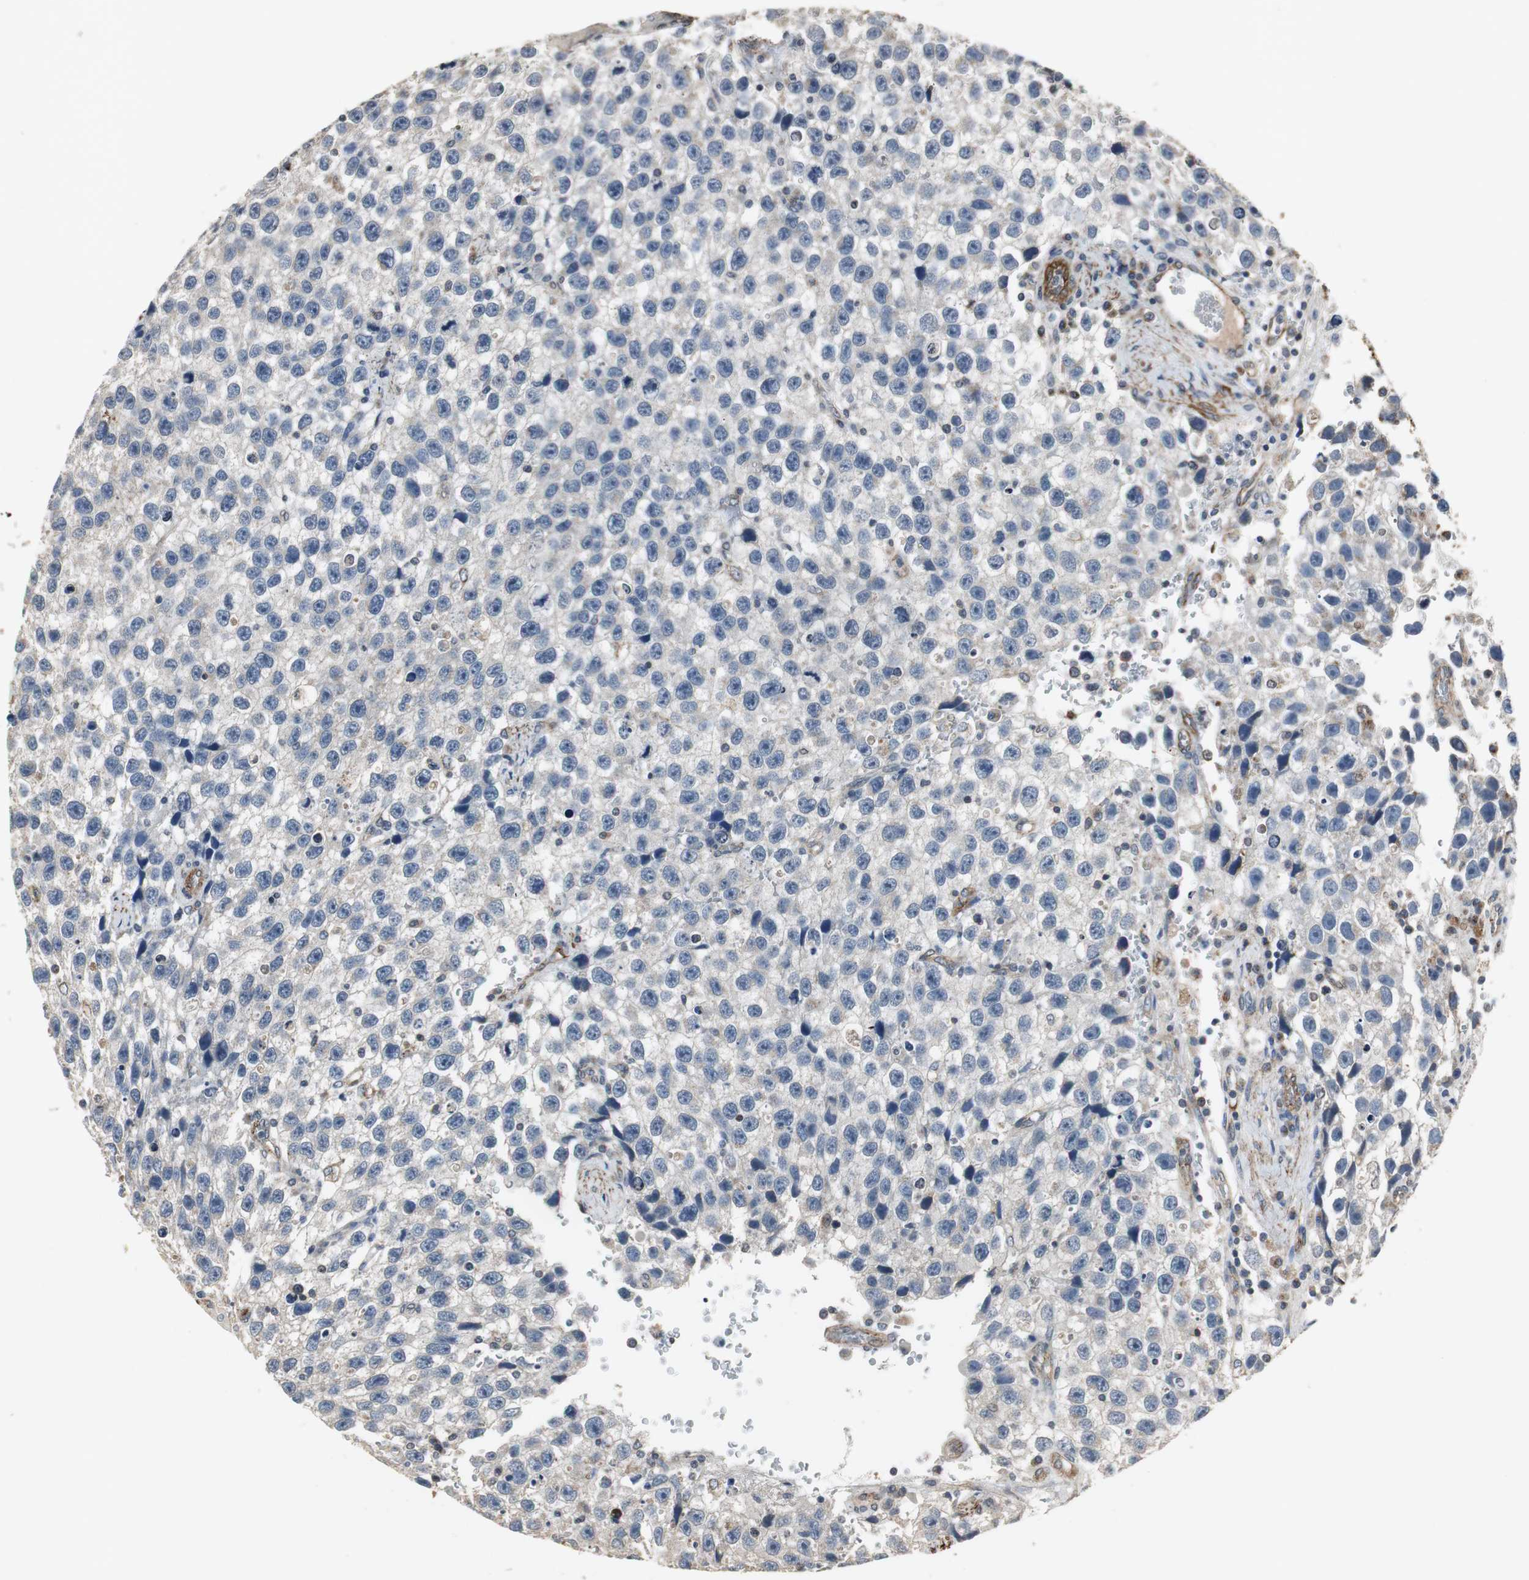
{"staining": {"intensity": "weak", "quantity": "25%-75%", "location": "cytoplasmic/membranous"}, "tissue": "testis cancer", "cell_type": "Tumor cells", "image_type": "cancer", "snomed": [{"axis": "morphology", "description": "Seminoma, NOS"}, {"axis": "topography", "description": "Testis"}], "caption": "Human seminoma (testis) stained with a brown dye reveals weak cytoplasmic/membranous positive positivity in approximately 25%-75% of tumor cells.", "gene": "JTB", "patient": {"sex": "male", "age": 33}}